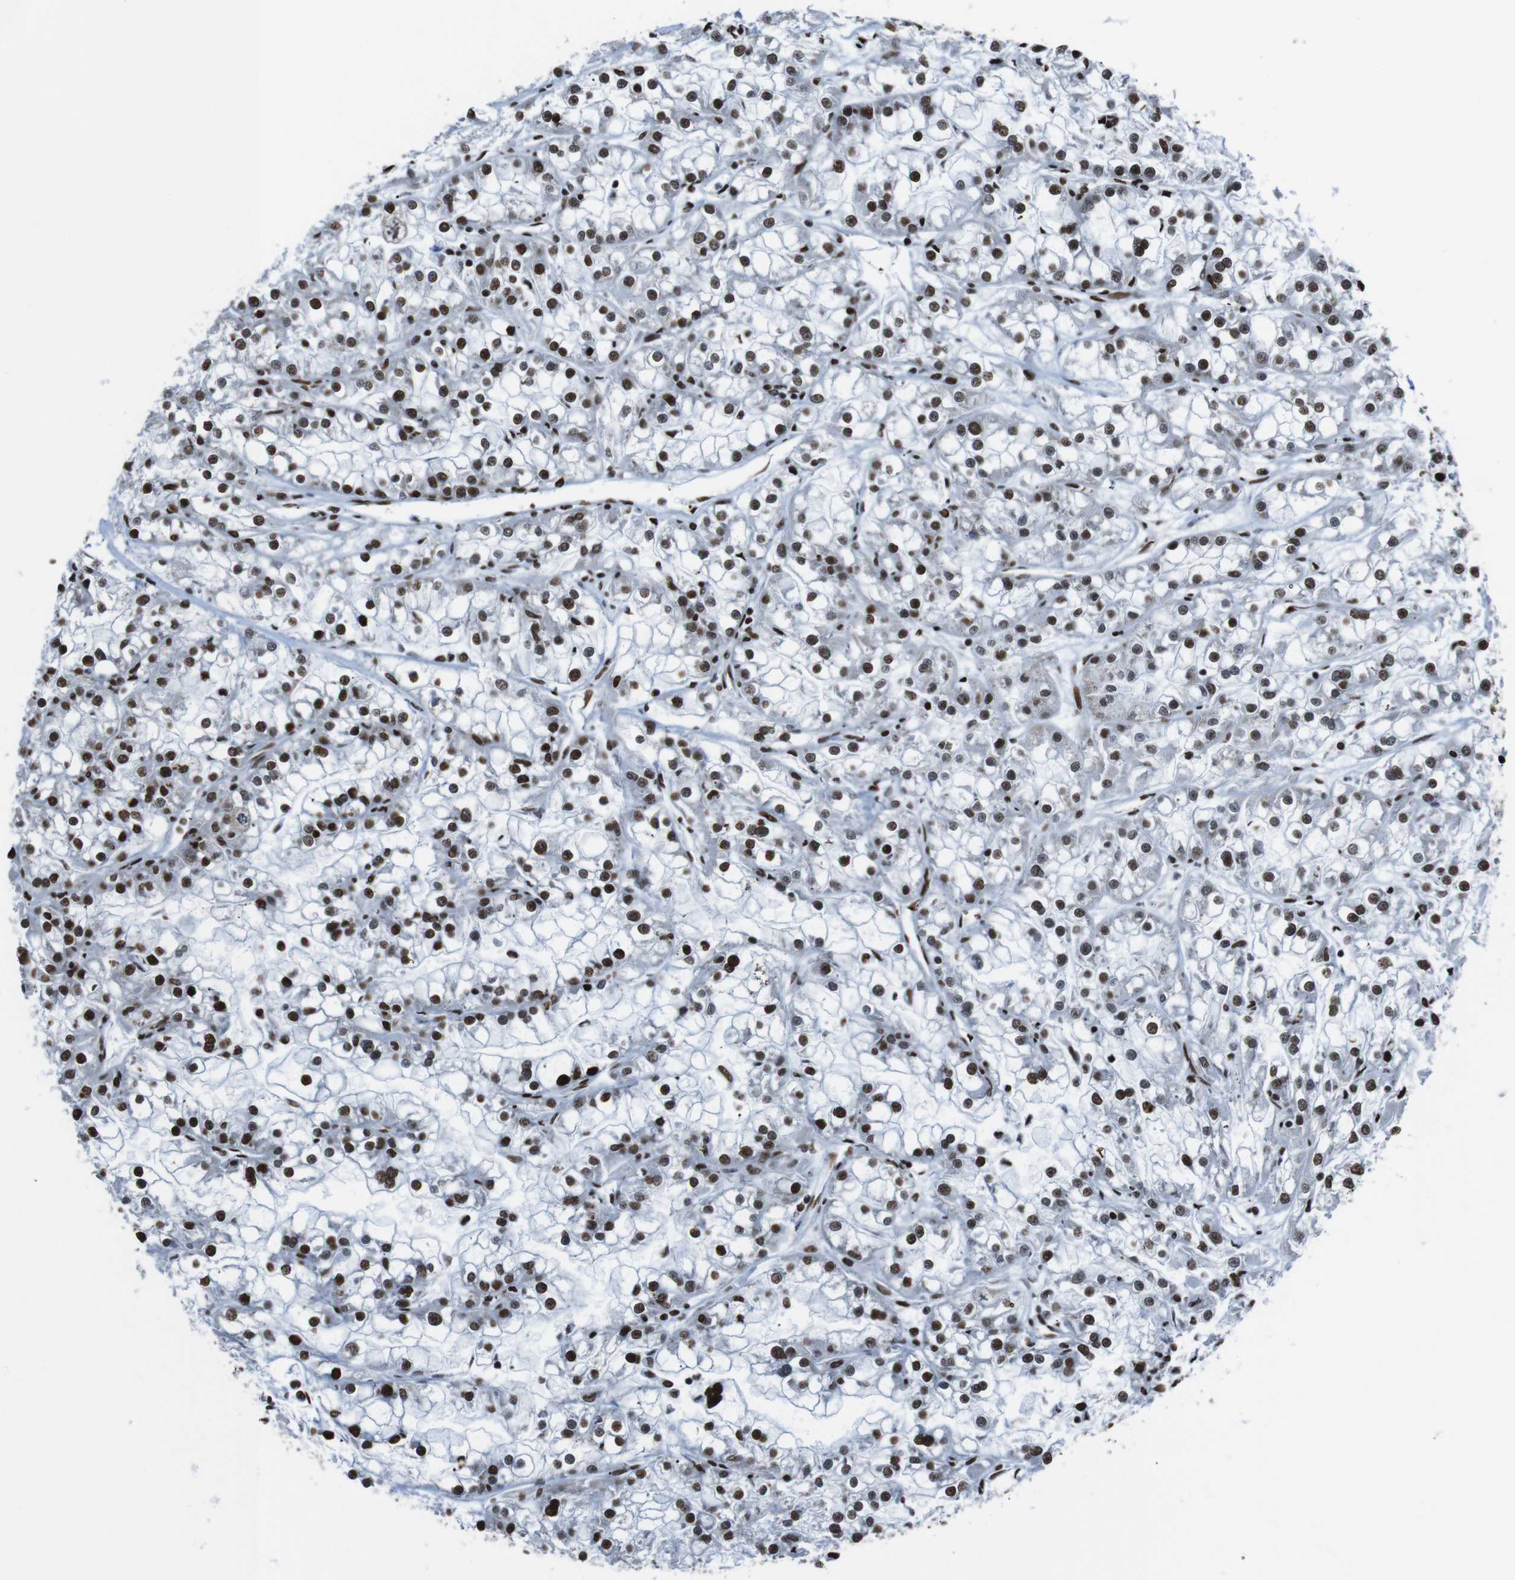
{"staining": {"intensity": "strong", "quantity": ">75%", "location": "nuclear"}, "tissue": "renal cancer", "cell_type": "Tumor cells", "image_type": "cancer", "snomed": [{"axis": "morphology", "description": "Adenocarcinoma, NOS"}, {"axis": "topography", "description": "Kidney"}], "caption": "The micrograph exhibits staining of renal adenocarcinoma, revealing strong nuclear protein expression (brown color) within tumor cells.", "gene": "ROMO1", "patient": {"sex": "female", "age": 52}}